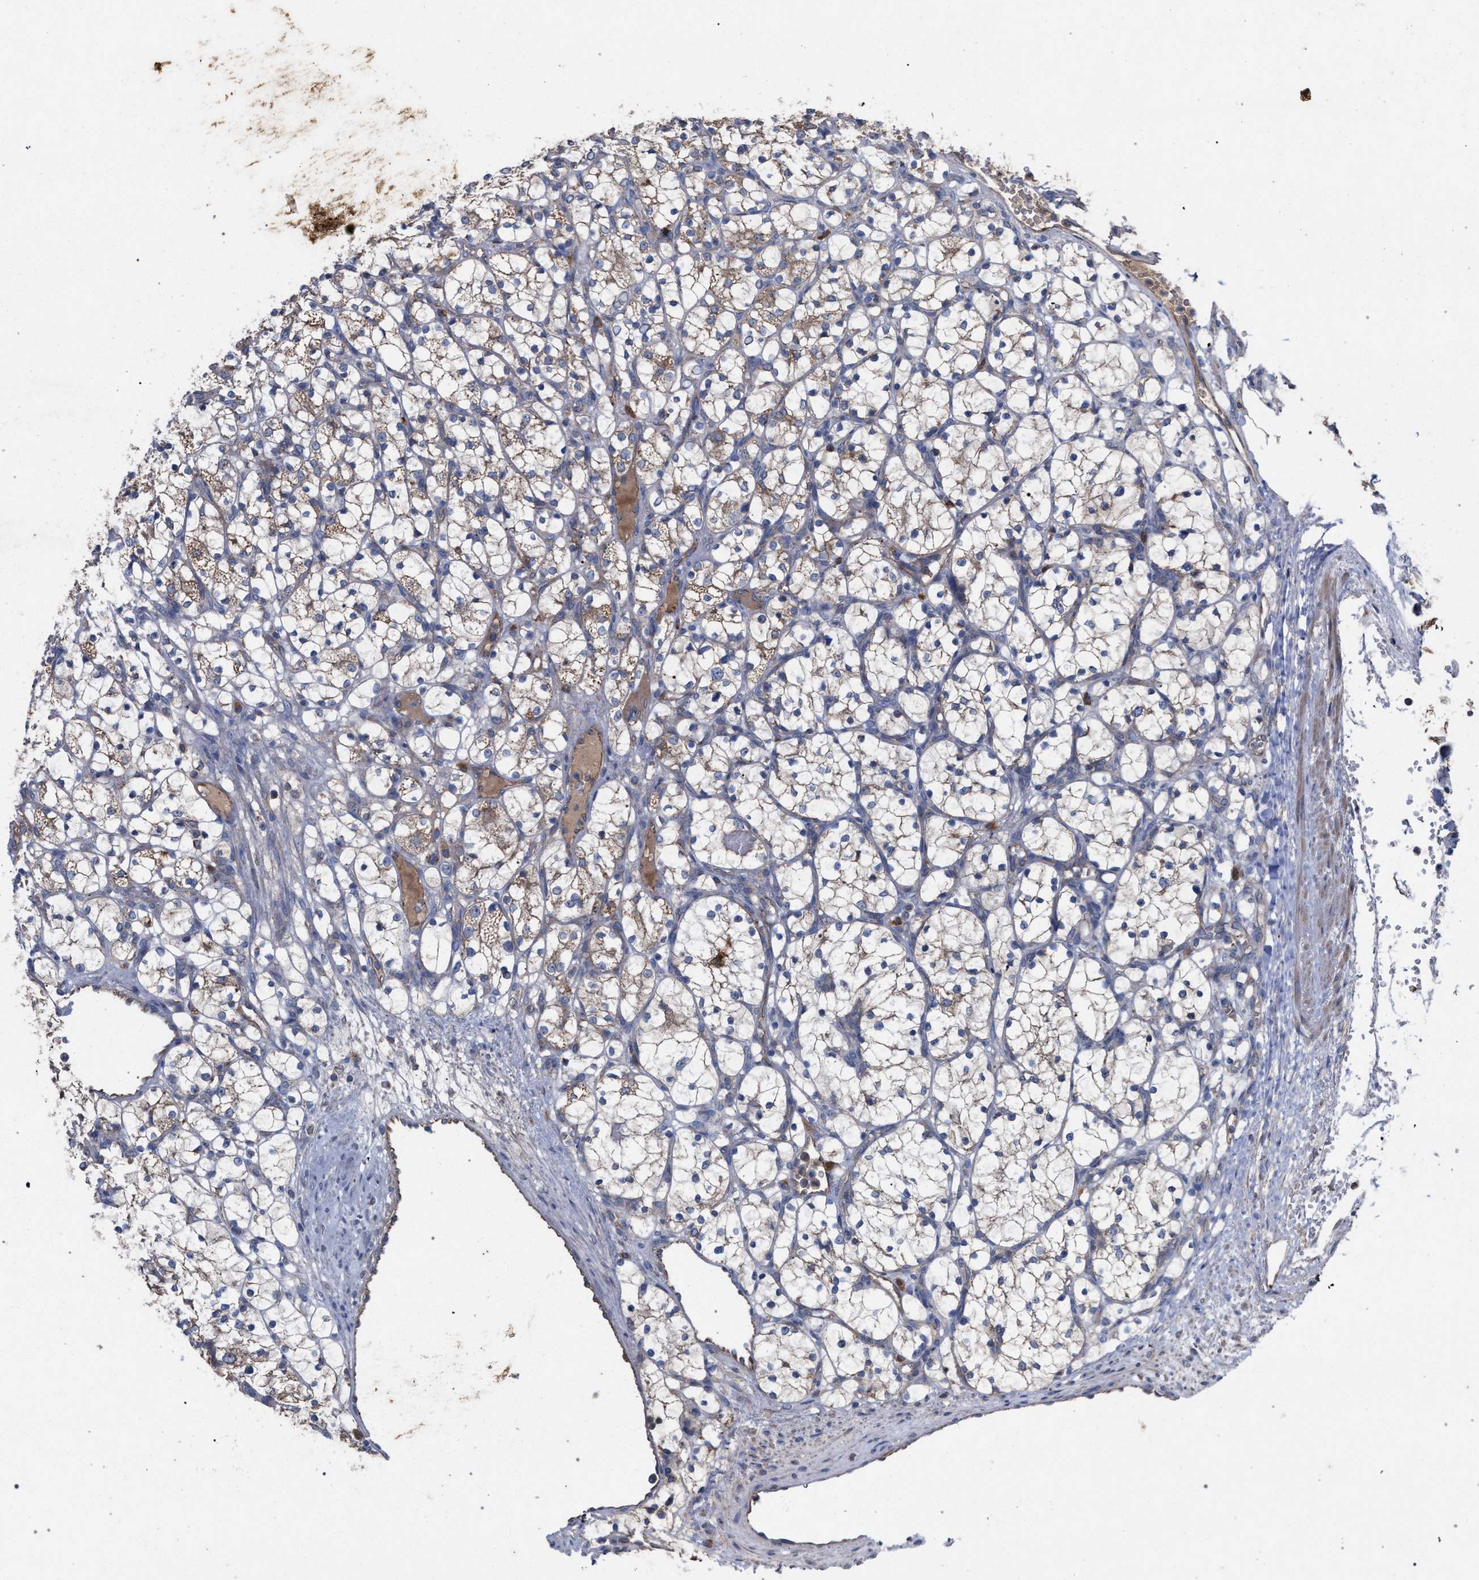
{"staining": {"intensity": "weak", "quantity": "25%-75%", "location": "cytoplasmic/membranous"}, "tissue": "renal cancer", "cell_type": "Tumor cells", "image_type": "cancer", "snomed": [{"axis": "morphology", "description": "Adenocarcinoma, NOS"}, {"axis": "topography", "description": "Kidney"}], "caption": "DAB immunohistochemical staining of renal adenocarcinoma displays weak cytoplasmic/membranous protein staining in about 25%-75% of tumor cells. The staining was performed using DAB (3,3'-diaminobenzidine) to visualize the protein expression in brown, while the nuclei were stained in blue with hematoxylin (Magnification: 20x).", "gene": "BCL2L12", "patient": {"sex": "female", "age": 69}}